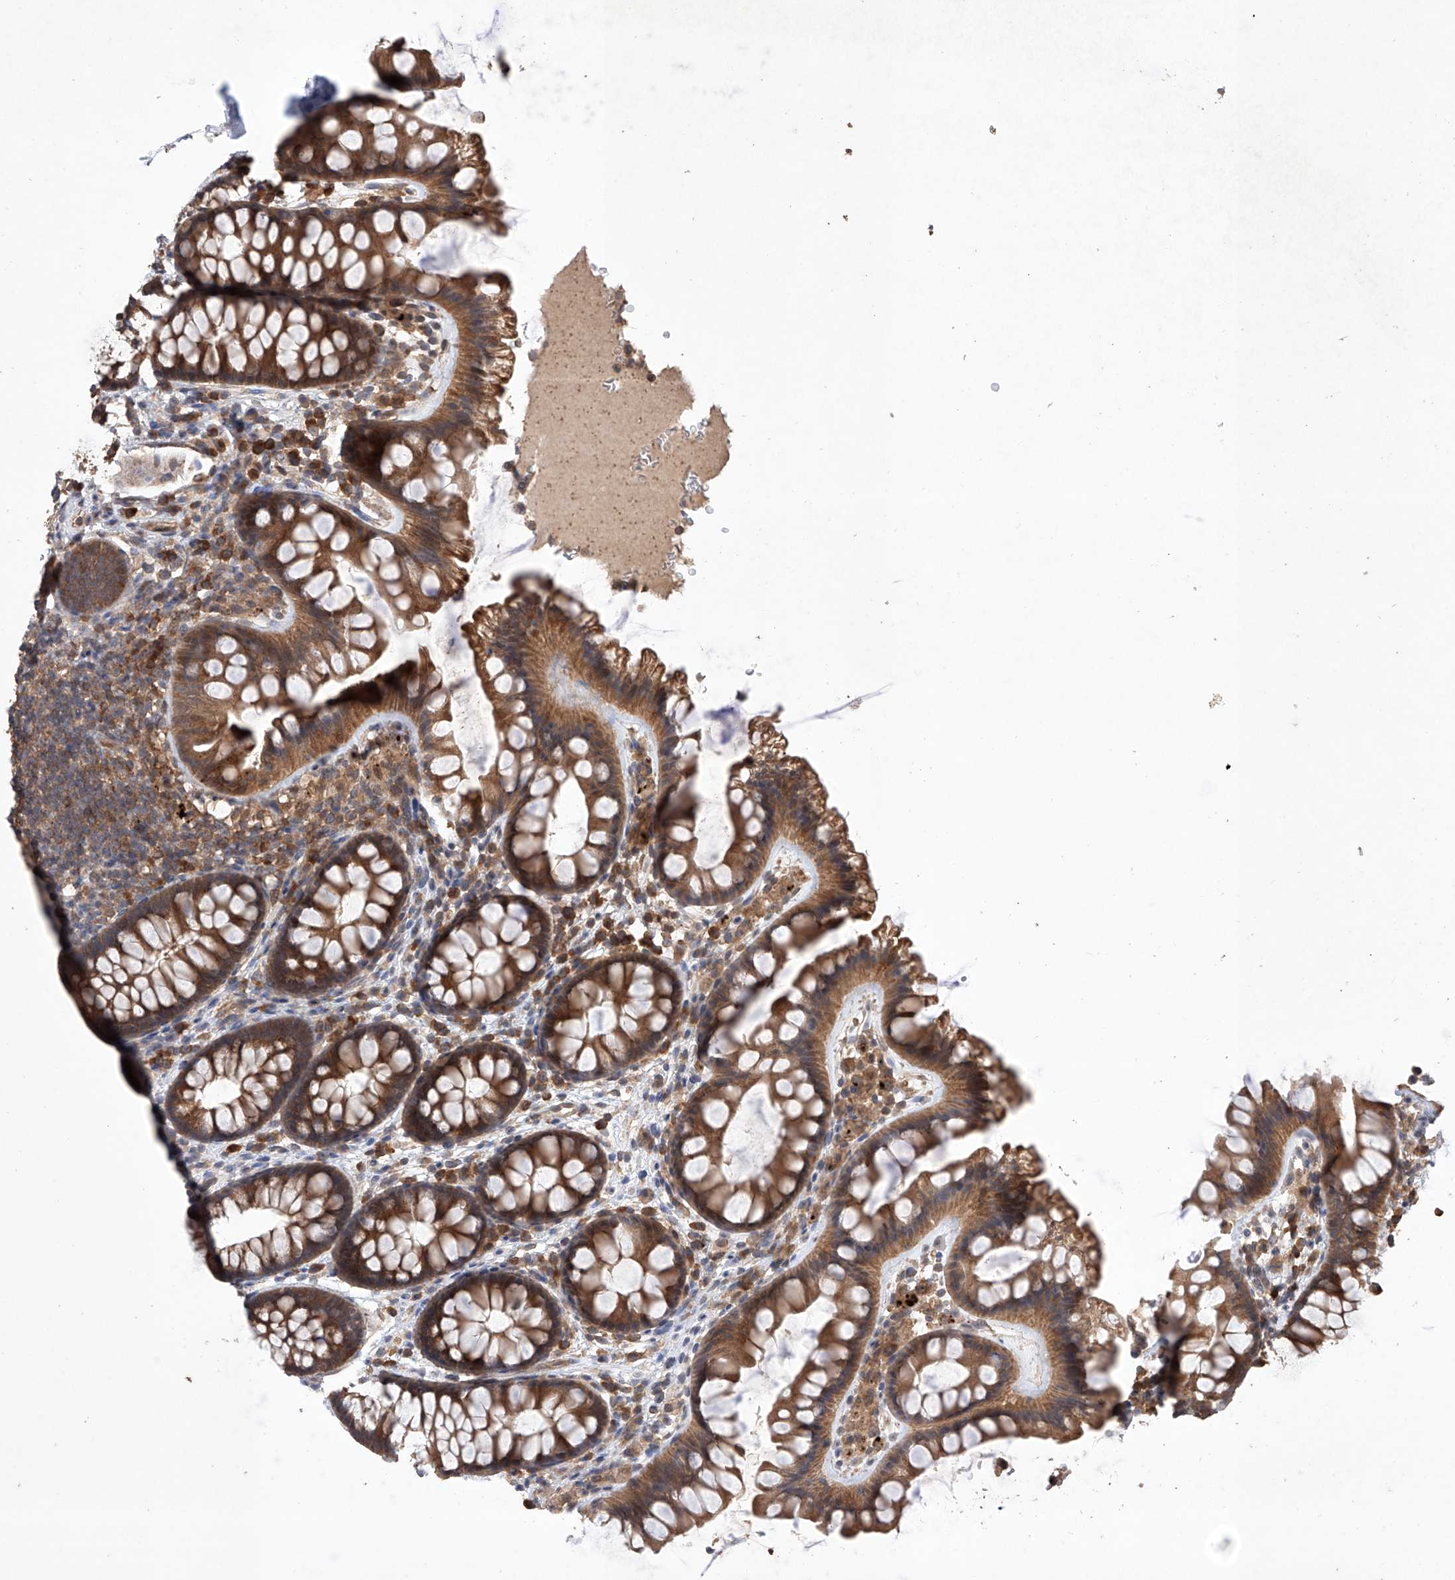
{"staining": {"intensity": "moderate", "quantity": ">75%", "location": "cytoplasmic/membranous"}, "tissue": "colon", "cell_type": "Endothelial cells", "image_type": "normal", "snomed": [{"axis": "morphology", "description": "Normal tissue, NOS"}, {"axis": "topography", "description": "Colon"}], "caption": "This micrograph reveals immunohistochemistry staining of unremarkable human colon, with medium moderate cytoplasmic/membranous staining in about >75% of endothelial cells.", "gene": "LURAP1", "patient": {"sex": "female", "age": 62}}